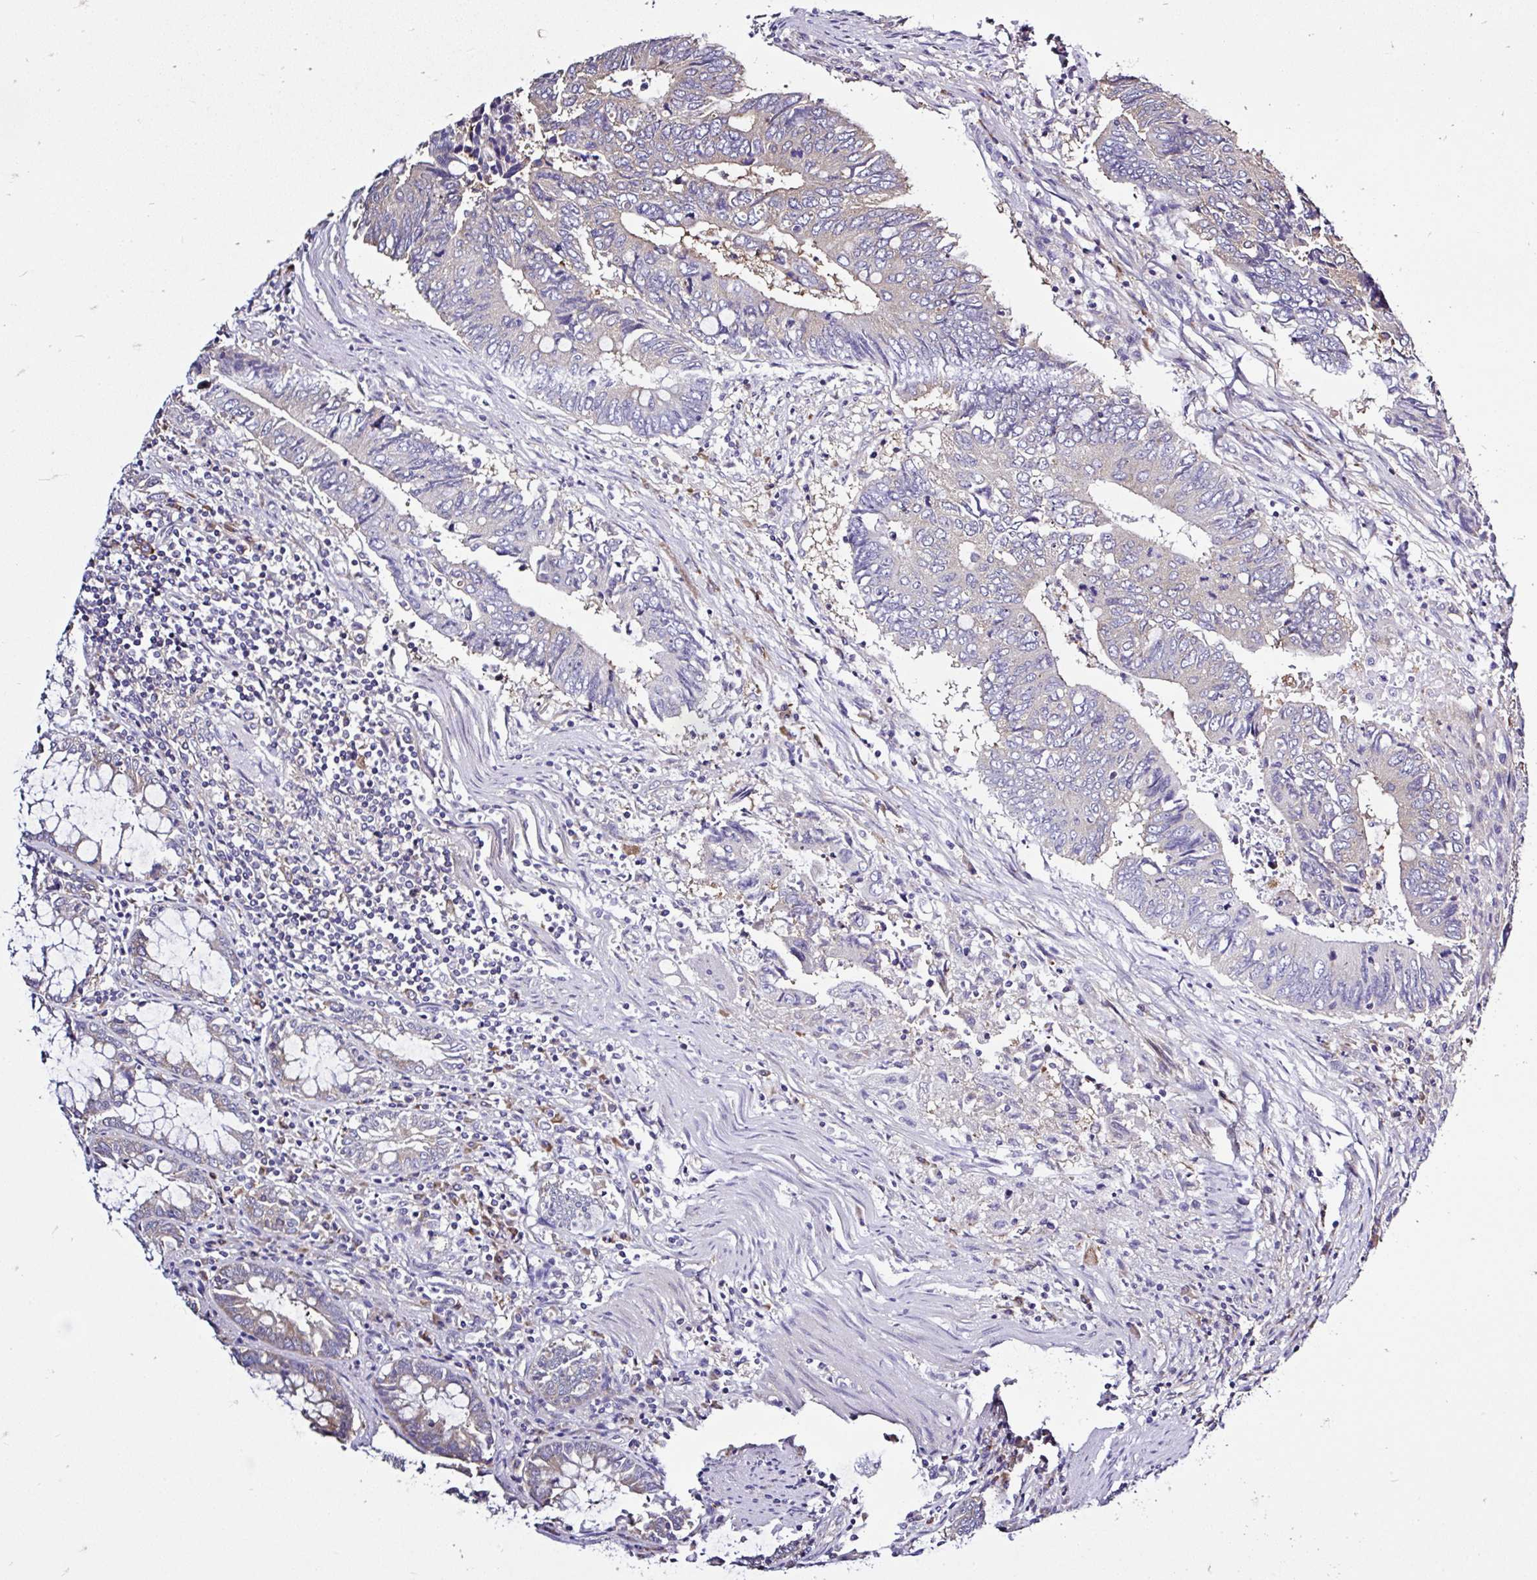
{"staining": {"intensity": "negative", "quantity": "none", "location": "none"}, "tissue": "colorectal cancer", "cell_type": "Tumor cells", "image_type": "cancer", "snomed": [{"axis": "morphology", "description": "Adenocarcinoma, NOS"}, {"axis": "topography", "description": "Colon"}], "caption": "Histopathology image shows no protein staining in tumor cells of colorectal cancer tissue.", "gene": "LARS1", "patient": {"sex": "male", "age": 87}}